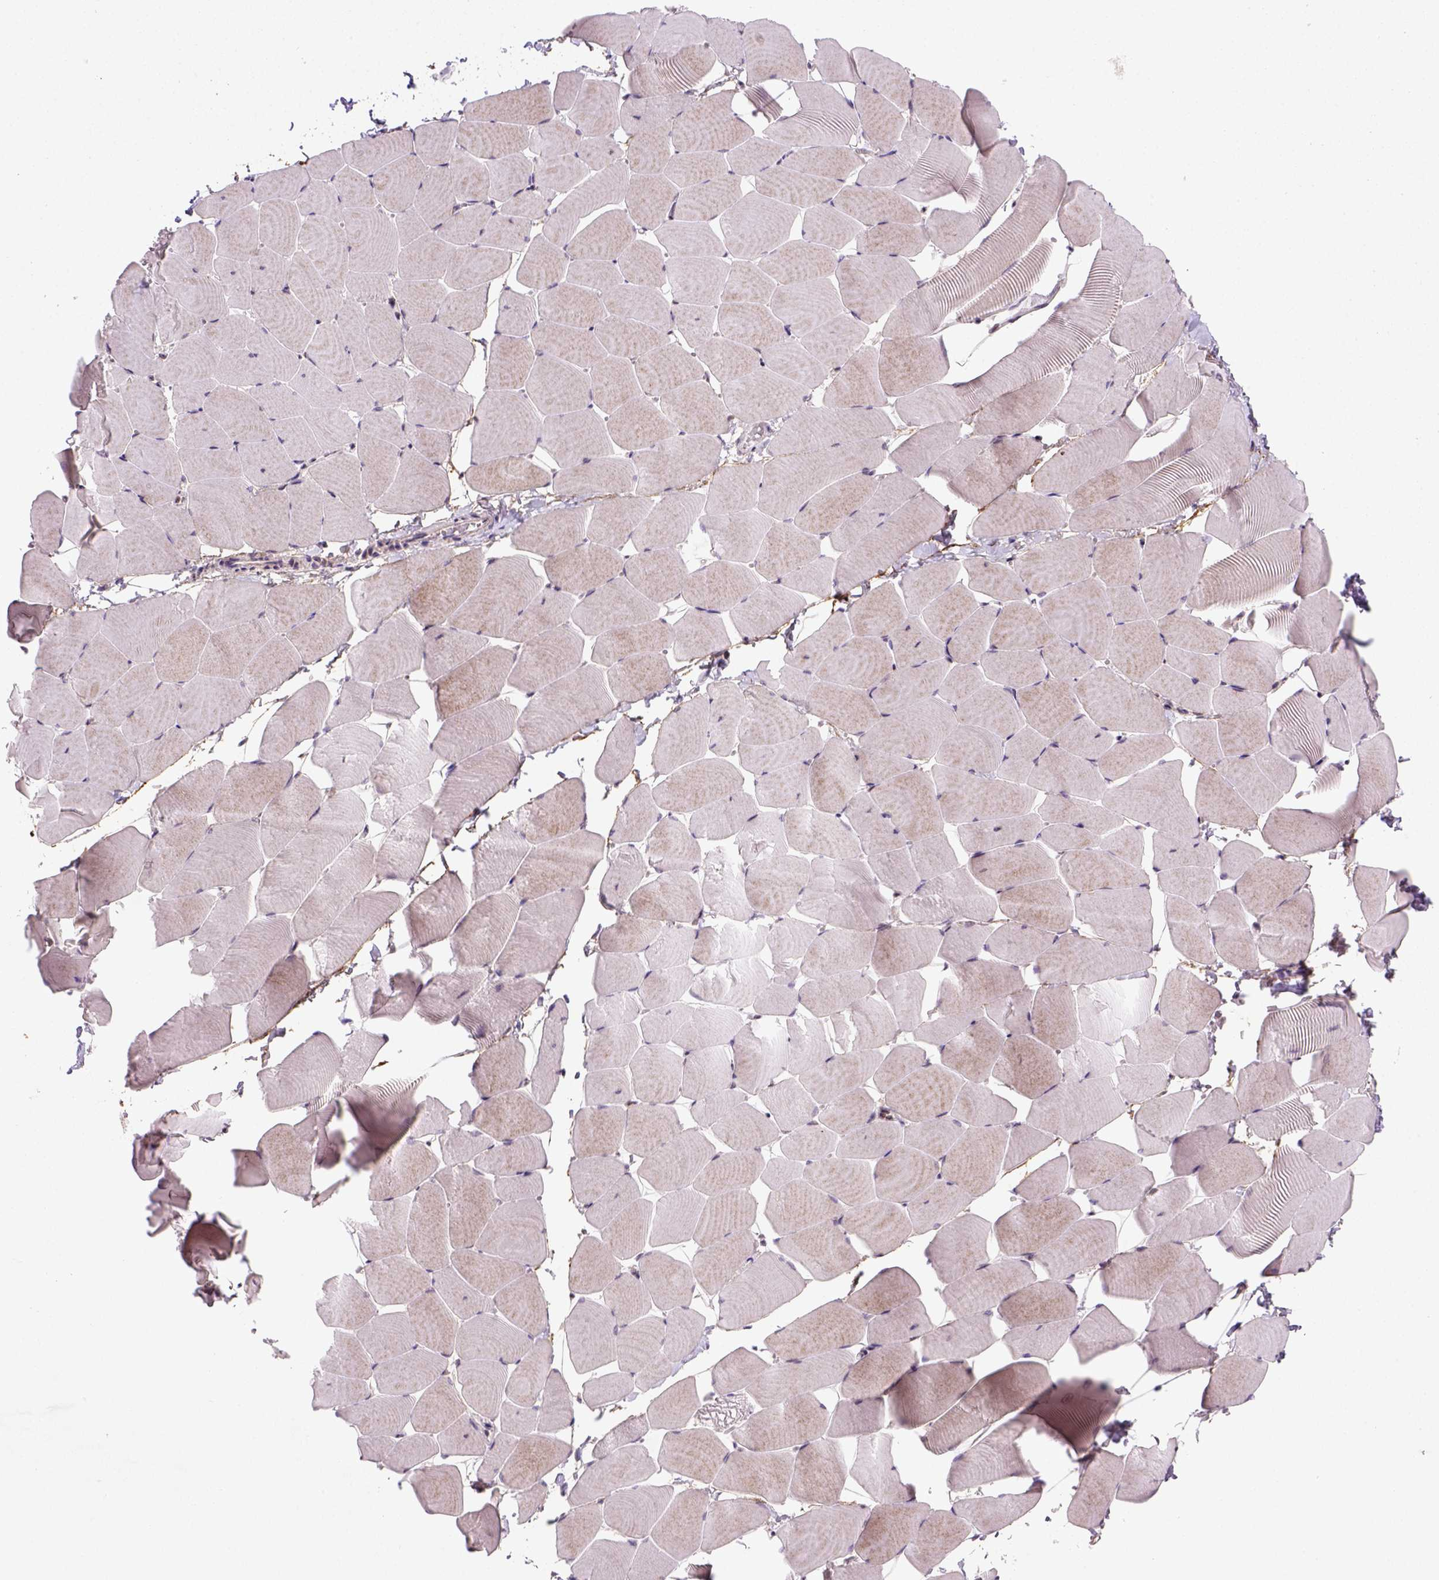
{"staining": {"intensity": "strong", "quantity": "25%-75%", "location": "nuclear"}, "tissue": "skeletal muscle", "cell_type": "Myocytes", "image_type": "normal", "snomed": [{"axis": "morphology", "description": "Normal tissue, NOS"}, {"axis": "topography", "description": "Skeletal muscle"}], "caption": "Skeletal muscle stained for a protein exhibits strong nuclear positivity in myocytes. Using DAB (brown) and hematoxylin (blue) stains, captured at high magnification using brightfield microscopy.", "gene": "MGMT", "patient": {"sex": "male", "age": 25}}